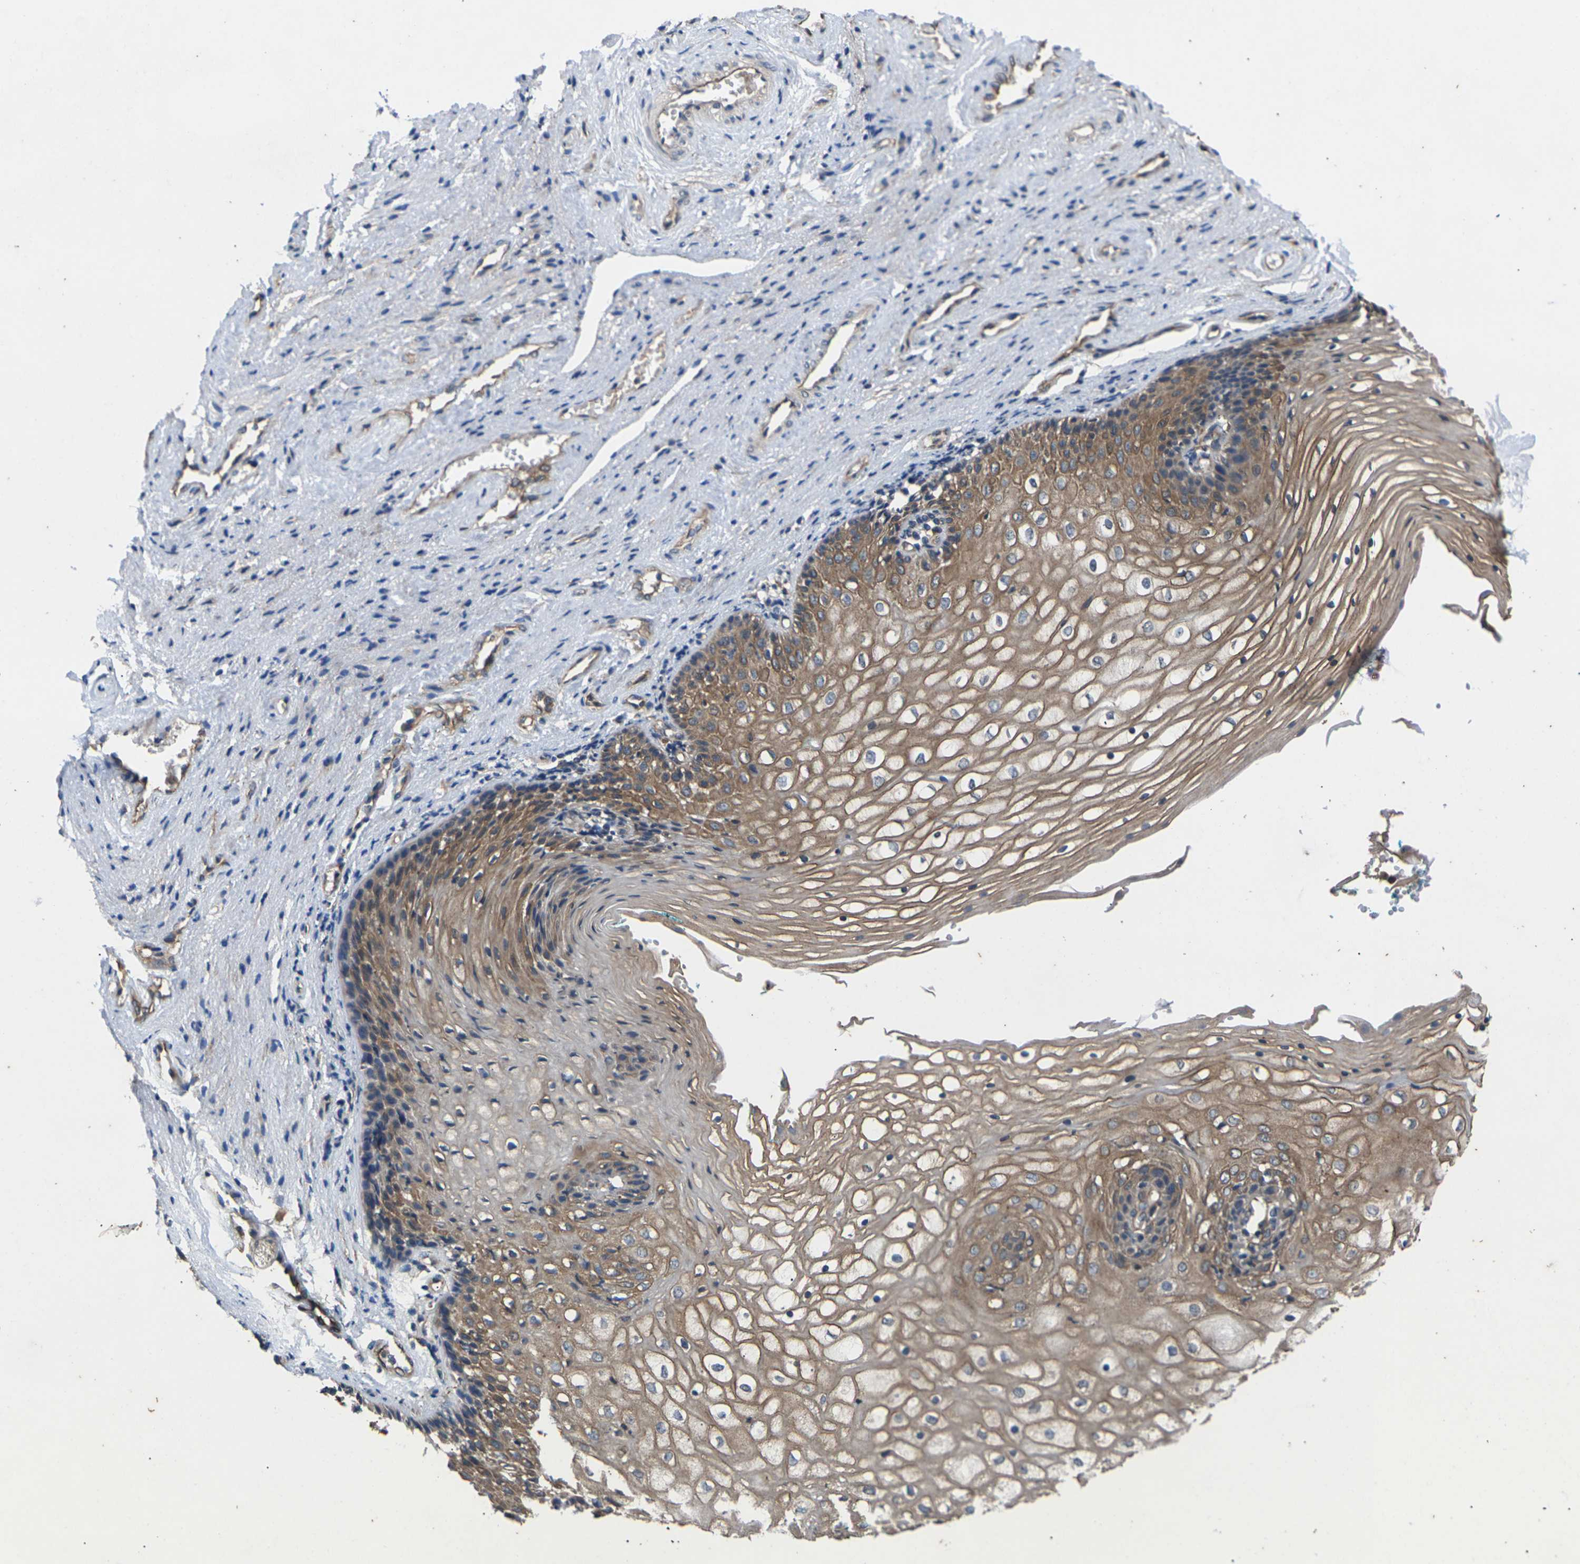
{"staining": {"intensity": "moderate", "quantity": ">75%", "location": "cytoplasmic/membranous"}, "tissue": "vagina", "cell_type": "Squamous epithelial cells", "image_type": "normal", "snomed": [{"axis": "morphology", "description": "Normal tissue, NOS"}, {"axis": "topography", "description": "Vagina"}], "caption": "Protein expression analysis of benign vagina displays moderate cytoplasmic/membranous positivity in approximately >75% of squamous epithelial cells.", "gene": "DKK2", "patient": {"sex": "female", "age": 34}}